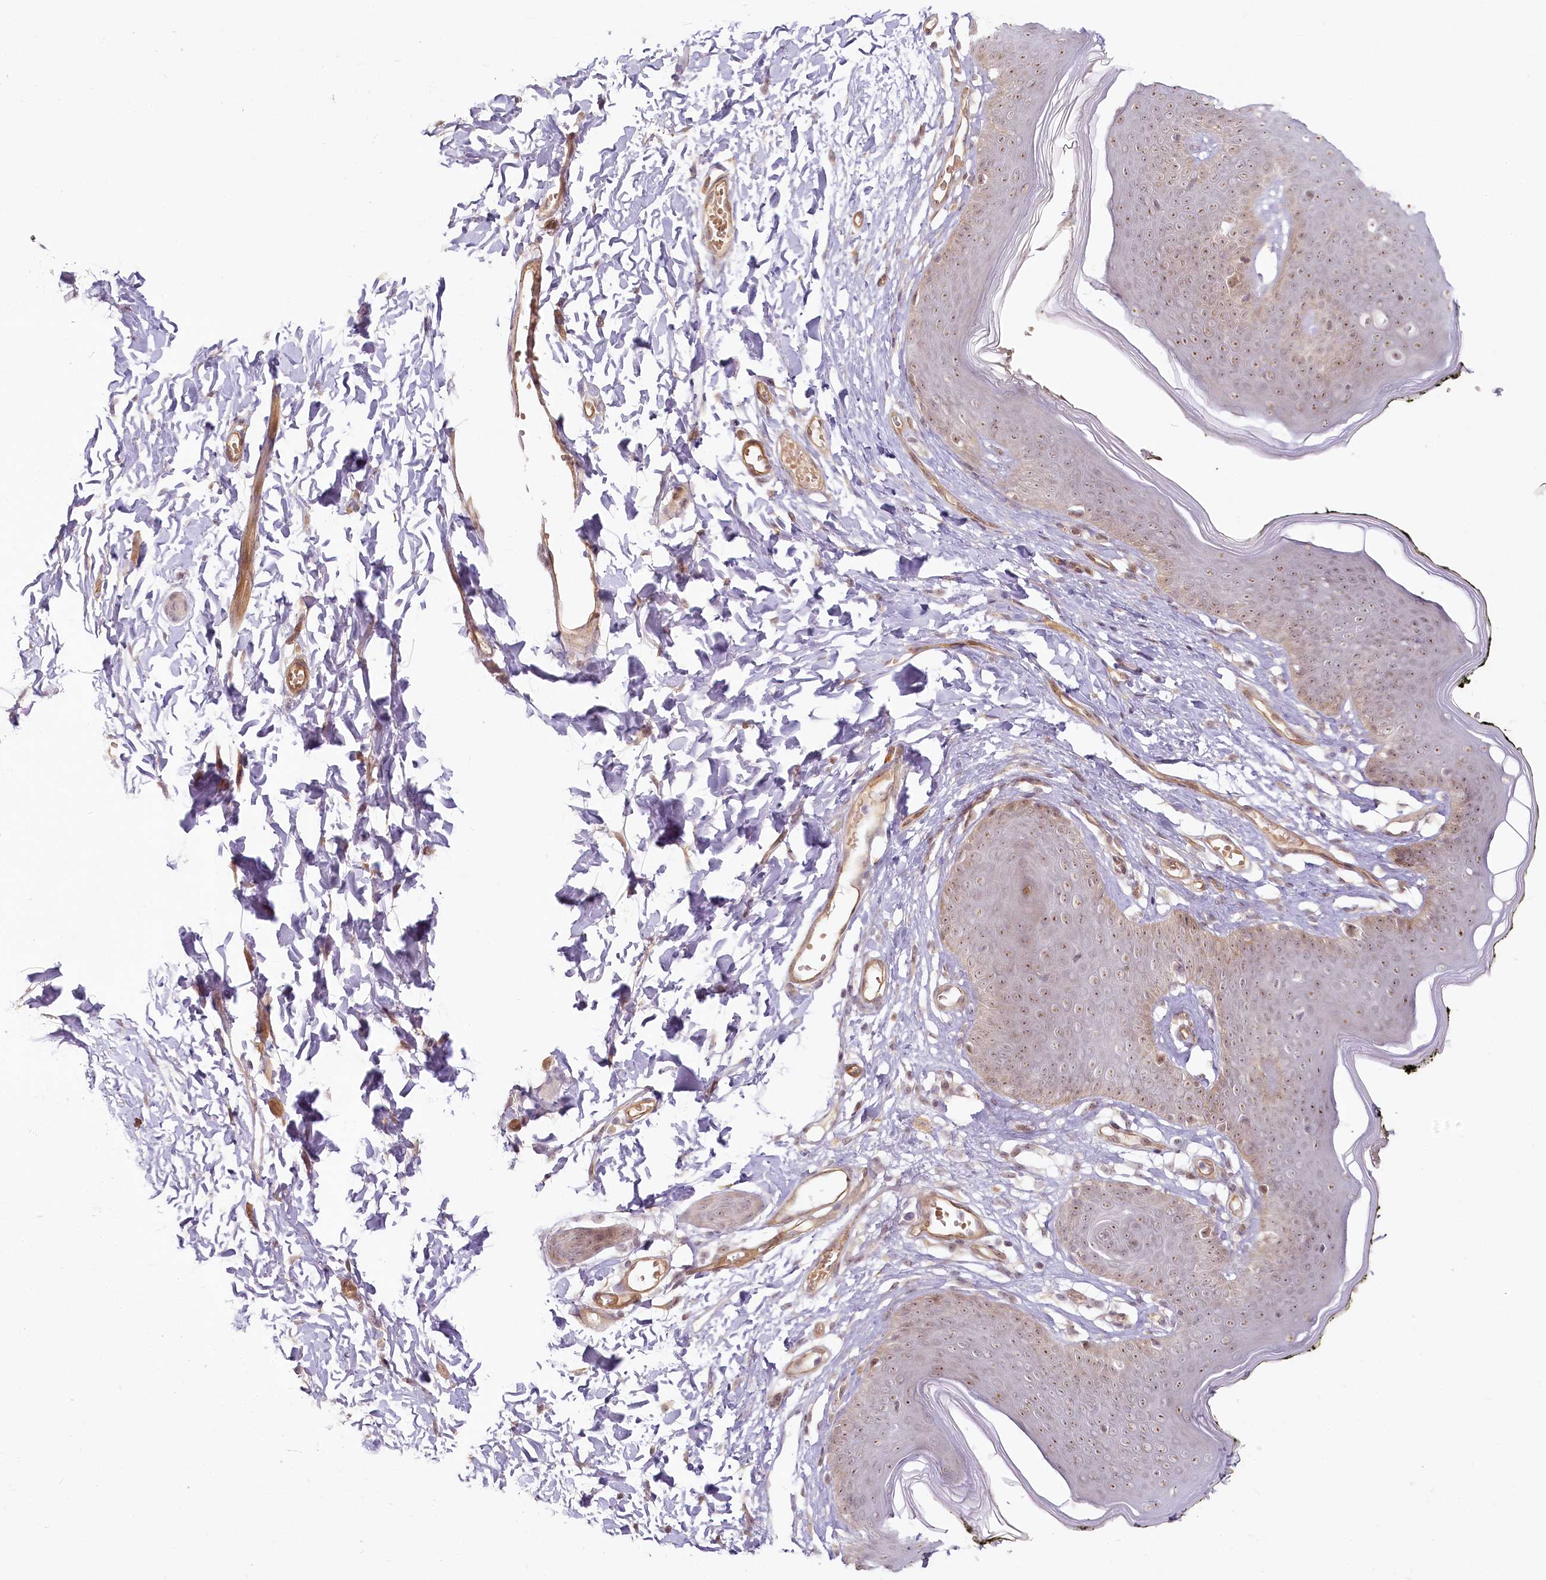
{"staining": {"intensity": "moderate", "quantity": ">75%", "location": "cytoplasmic/membranous,nuclear"}, "tissue": "skin", "cell_type": "Epidermal cells", "image_type": "normal", "snomed": [{"axis": "morphology", "description": "Normal tissue, NOS"}, {"axis": "morphology", "description": "Inflammation, NOS"}, {"axis": "topography", "description": "Vulva"}], "caption": "Skin was stained to show a protein in brown. There is medium levels of moderate cytoplasmic/membranous,nuclear expression in about >75% of epidermal cells. (Stains: DAB in brown, nuclei in blue, Microscopy: brightfield microscopy at high magnification).", "gene": "EXOSC7", "patient": {"sex": "female", "age": 84}}